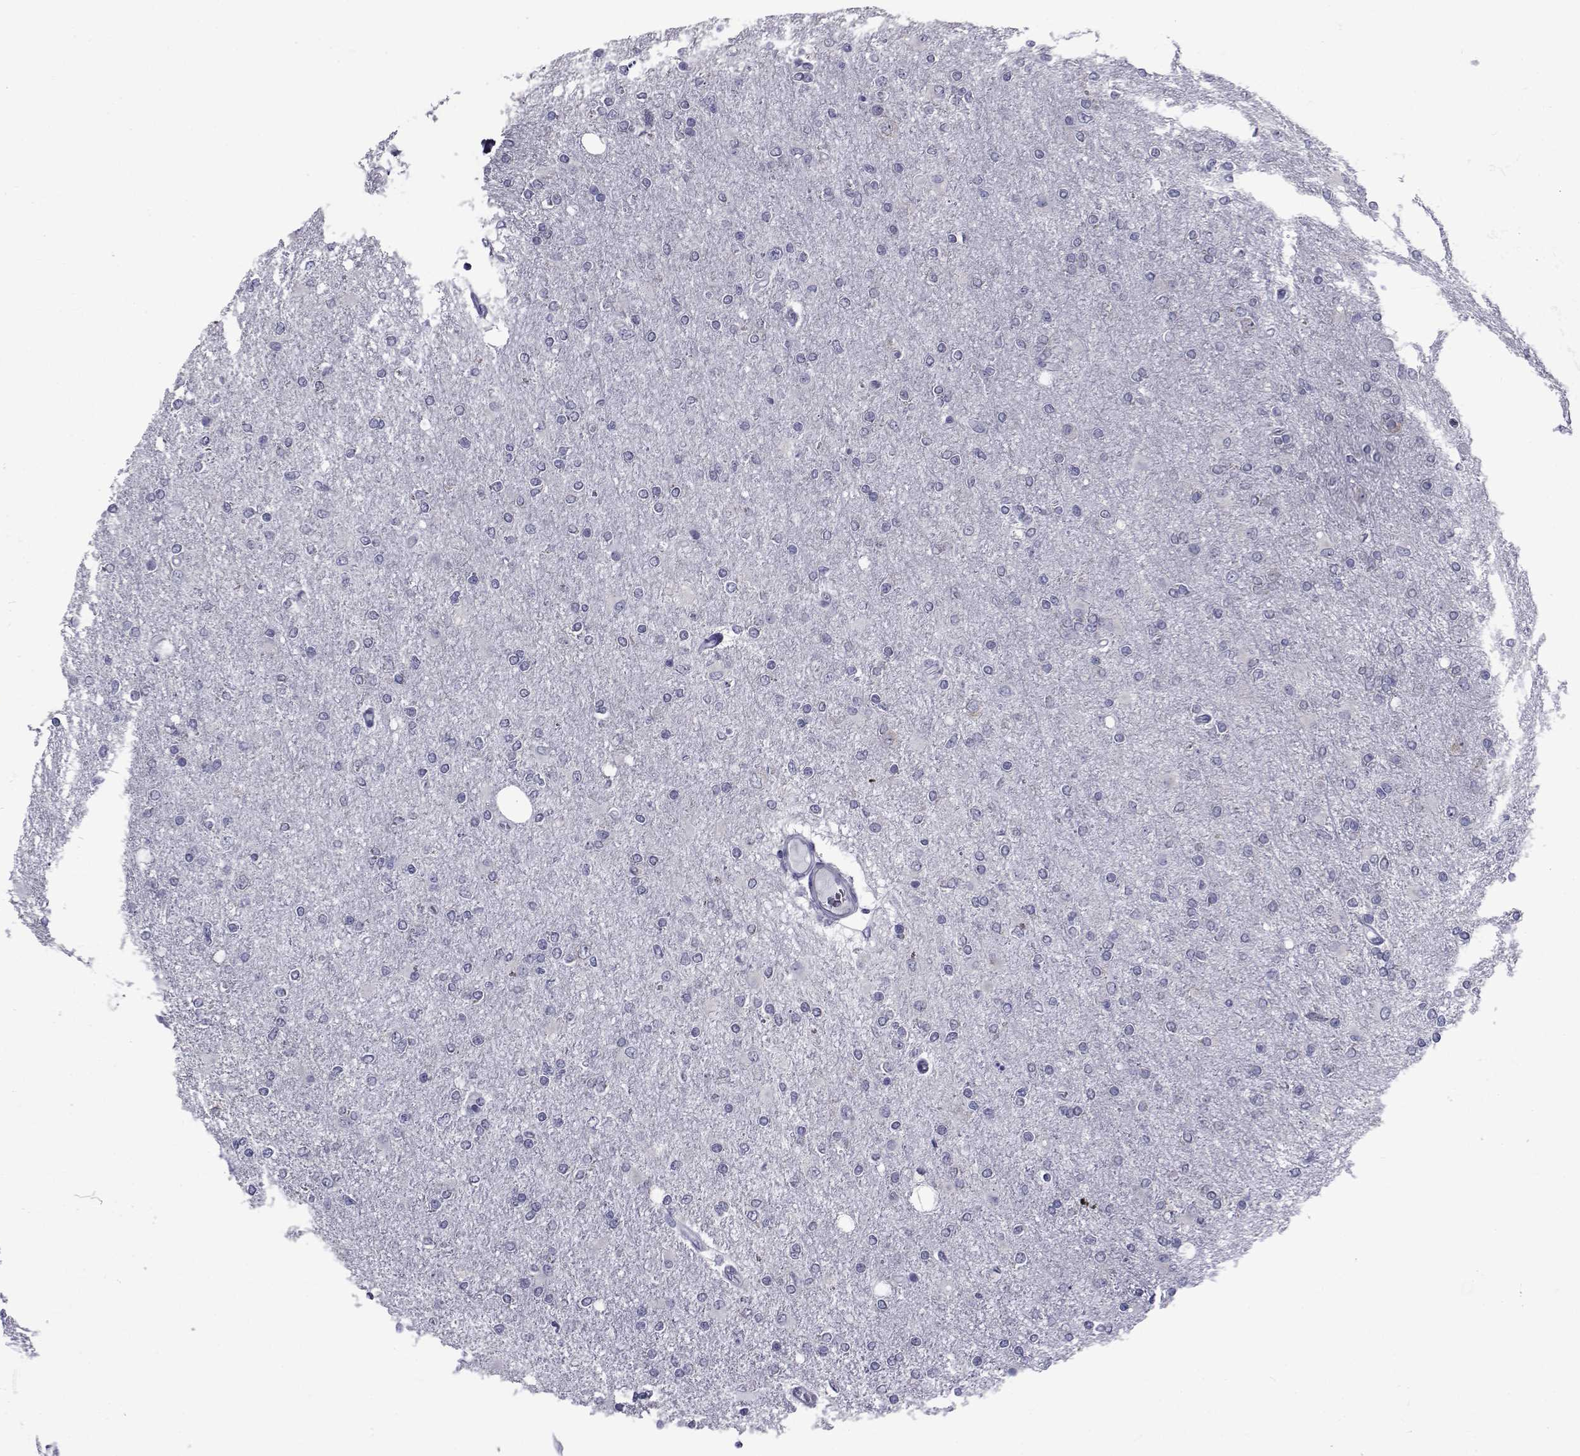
{"staining": {"intensity": "negative", "quantity": "none", "location": "none"}, "tissue": "glioma", "cell_type": "Tumor cells", "image_type": "cancer", "snomed": [{"axis": "morphology", "description": "Glioma, malignant, High grade"}, {"axis": "topography", "description": "Cerebral cortex"}], "caption": "There is no significant expression in tumor cells of glioma. (Stains: DAB (3,3'-diaminobenzidine) immunohistochemistry with hematoxylin counter stain, Microscopy: brightfield microscopy at high magnification).", "gene": "GKAP1", "patient": {"sex": "male", "age": 70}}